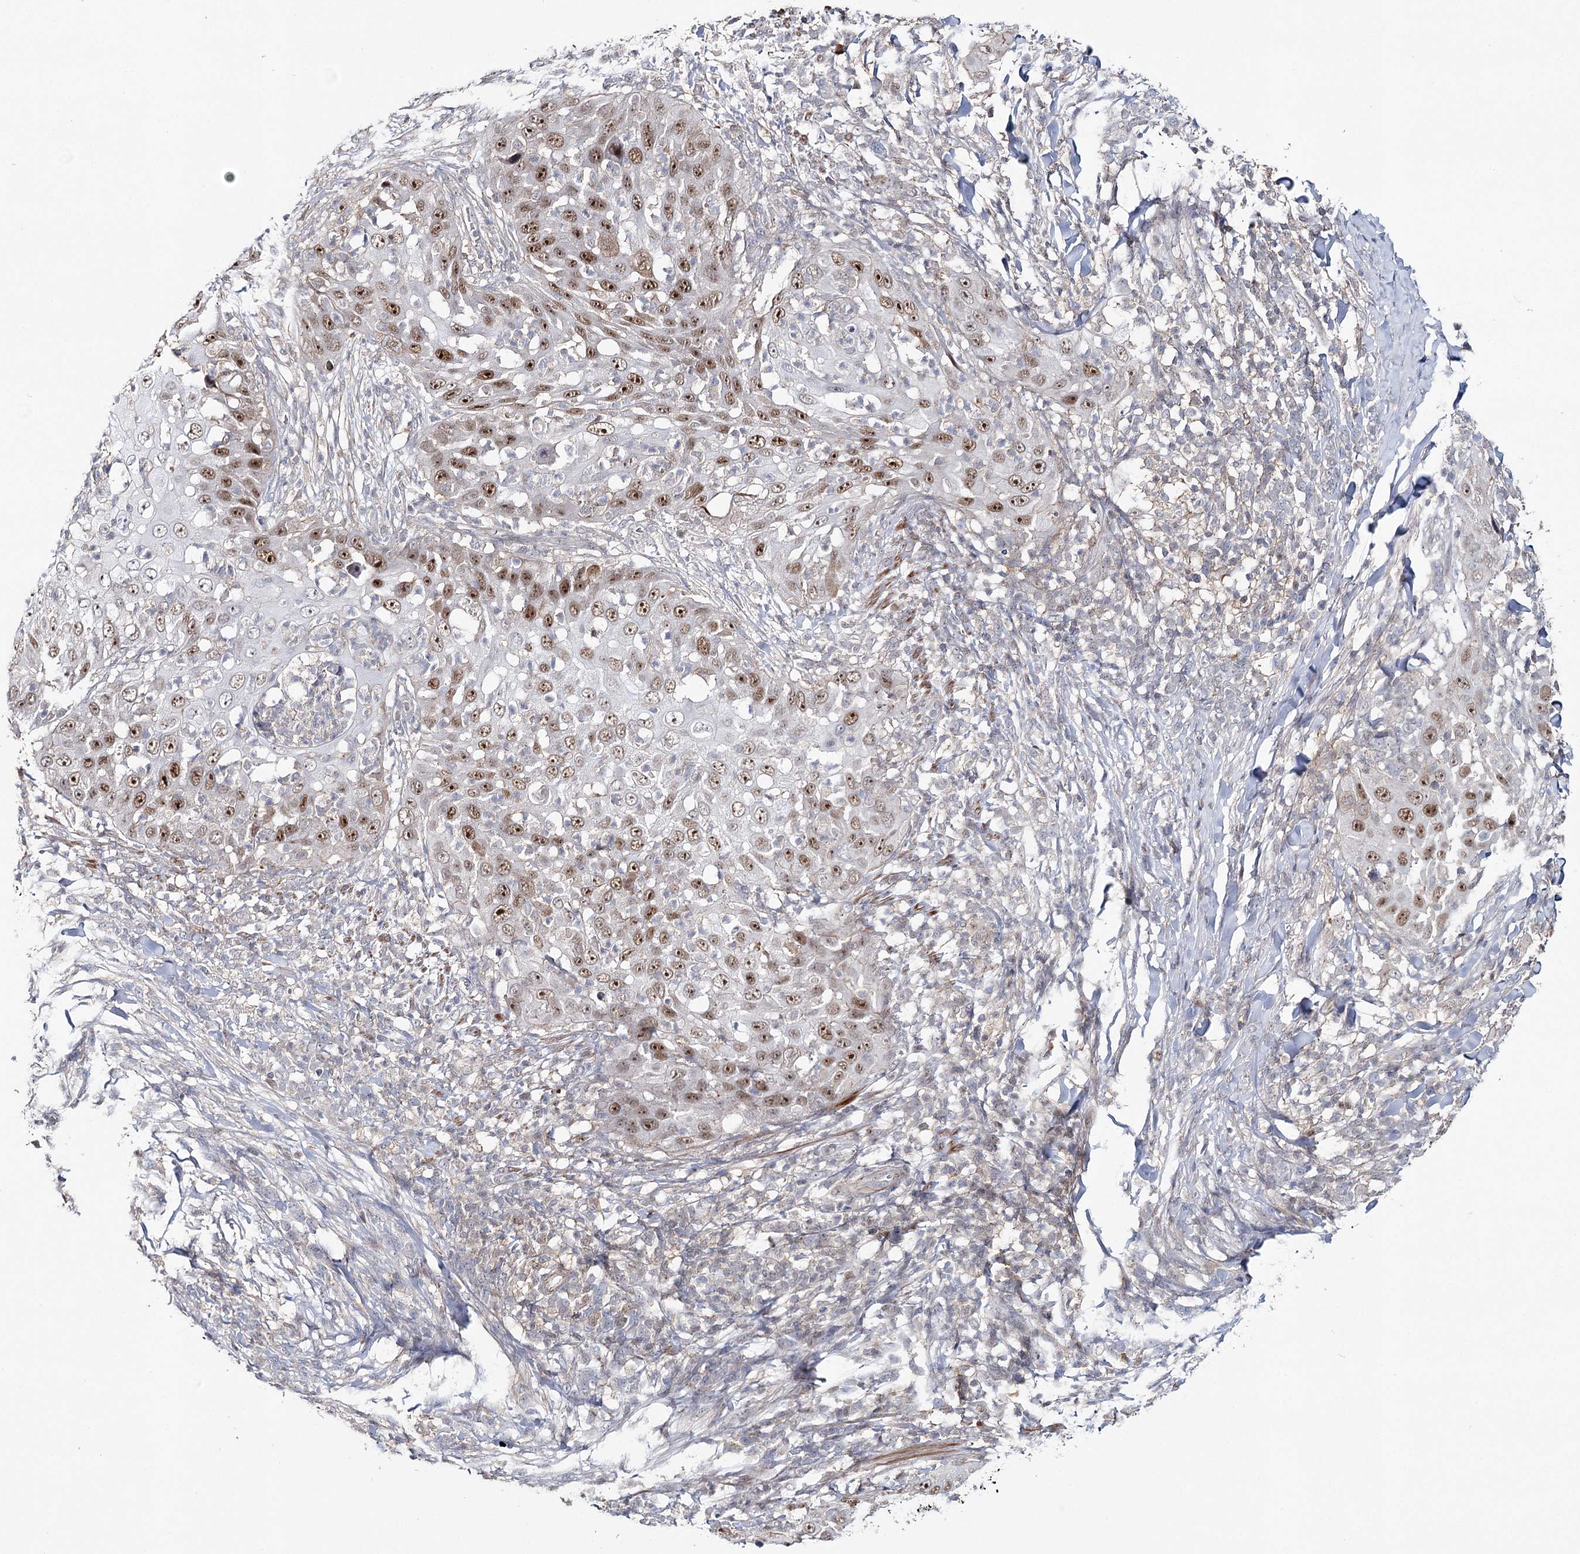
{"staining": {"intensity": "moderate", "quantity": ">75%", "location": "nuclear"}, "tissue": "skin cancer", "cell_type": "Tumor cells", "image_type": "cancer", "snomed": [{"axis": "morphology", "description": "Squamous cell carcinoma, NOS"}, {"axis": "topography", "description": "Skin"}], "caption": "An immunohistochemistry (IHC) image of neoplastic tissue is shown. Protein staining in brown labels moderate nuclear positivity in skin squamous cell carcinoma within tumor cells. The staining is performed using DAB brown chromogen to label protein expression. The nuclei are counter-stained blue using hematoxylin.", "gene": "ZC3H8", "patient": {"sex": "female", "age": 44}}